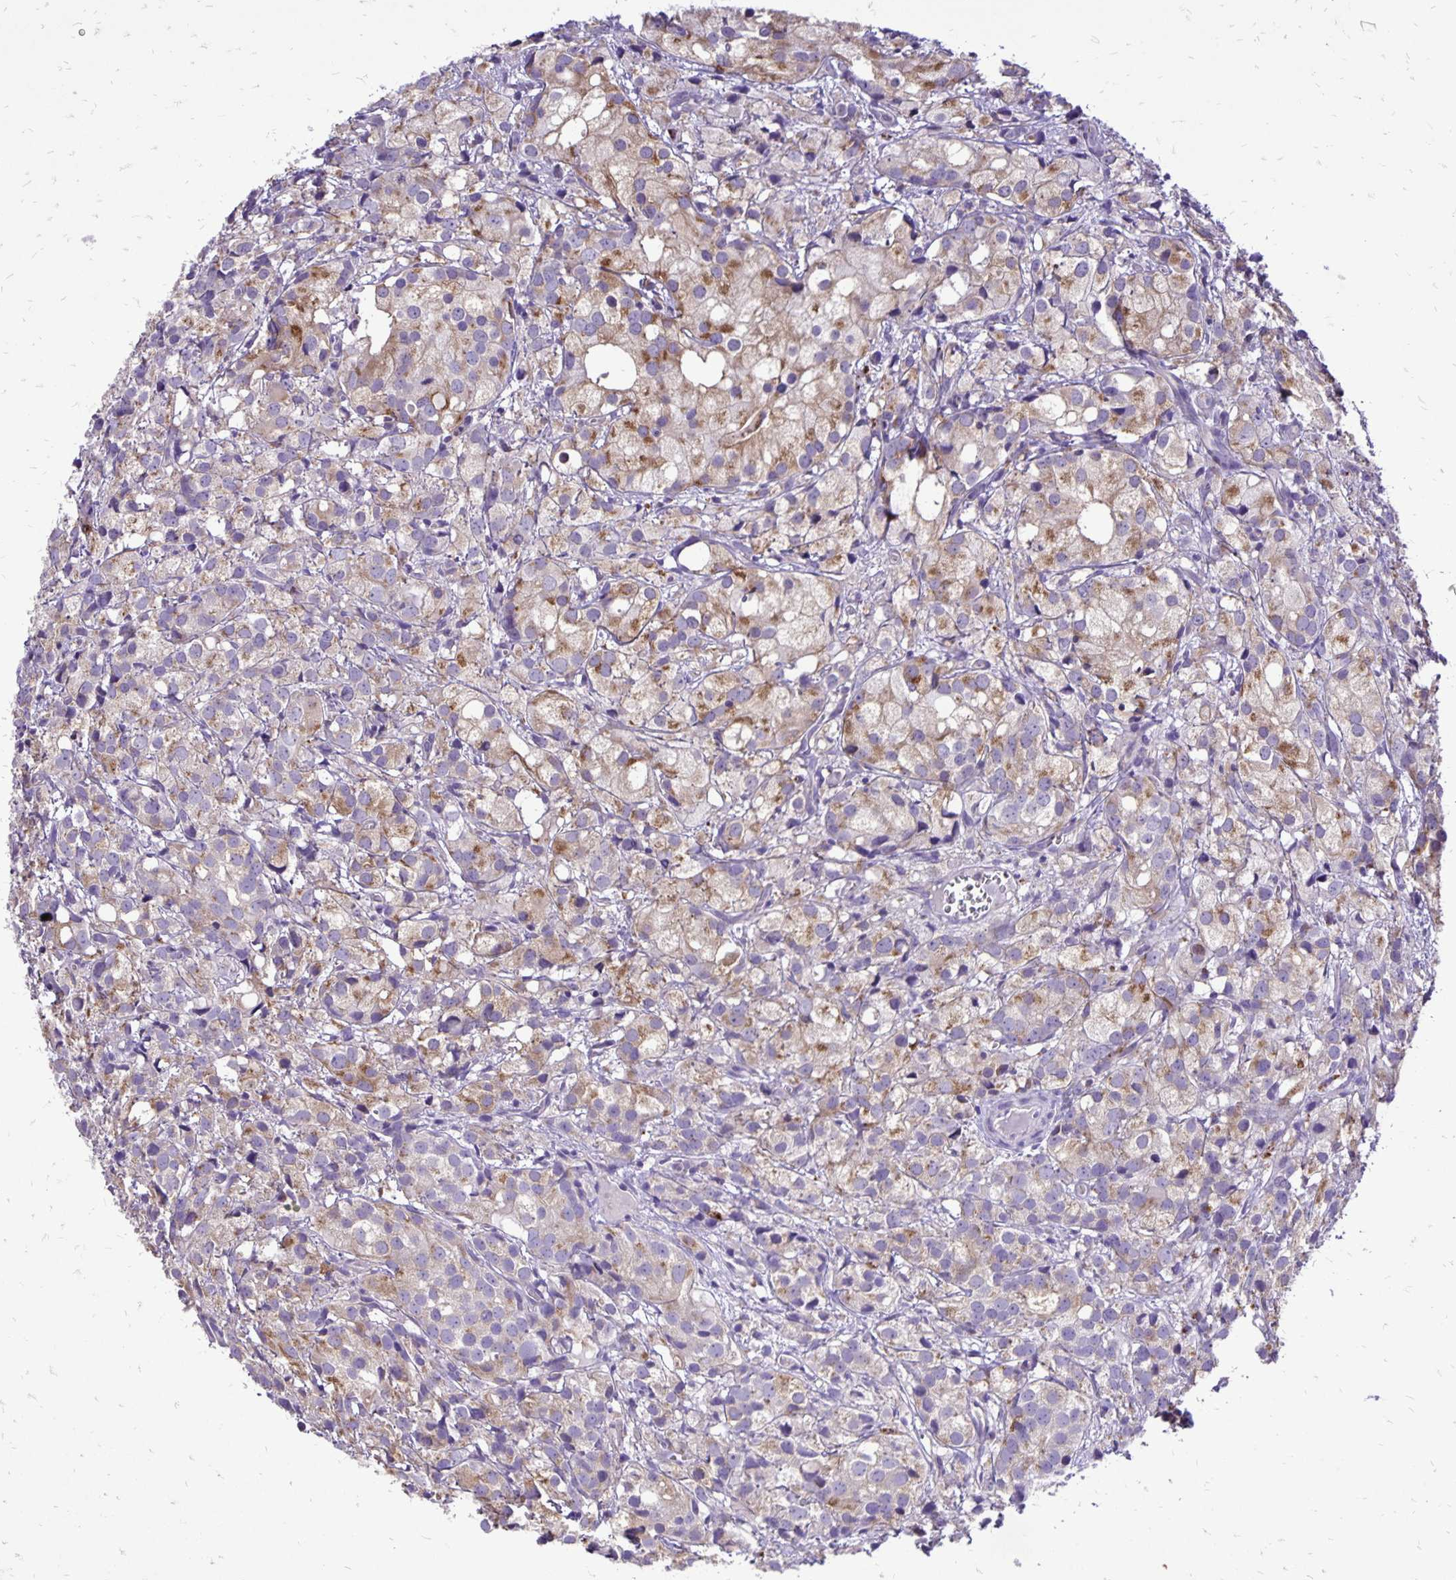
{"staining": {"intensity": "weak", "quantity": "25%-75%", "location": "cytoplasmic/membranous"}, "tissue": "prostate cancer", "cell_type": "Tumor cells", "image_type": "cancer", "snomed": [{"axis": "morphology", "description": "Adenocarcinoma, High grade"}, {"axis": "topography", "description": "Prostate"}], "caption": "Immunohistochemistry (IHC) micrograph of neoplastic tissue: human prostate cancer stained using IHC displays low levels of weak protein expression localized specifically in the cytoplasmic/membranous of tumor cells, appearing as a cytoplasmic/membranous brown color.", "gene": "EIF5A", "patient": {"sex": "male", "age": 86}}